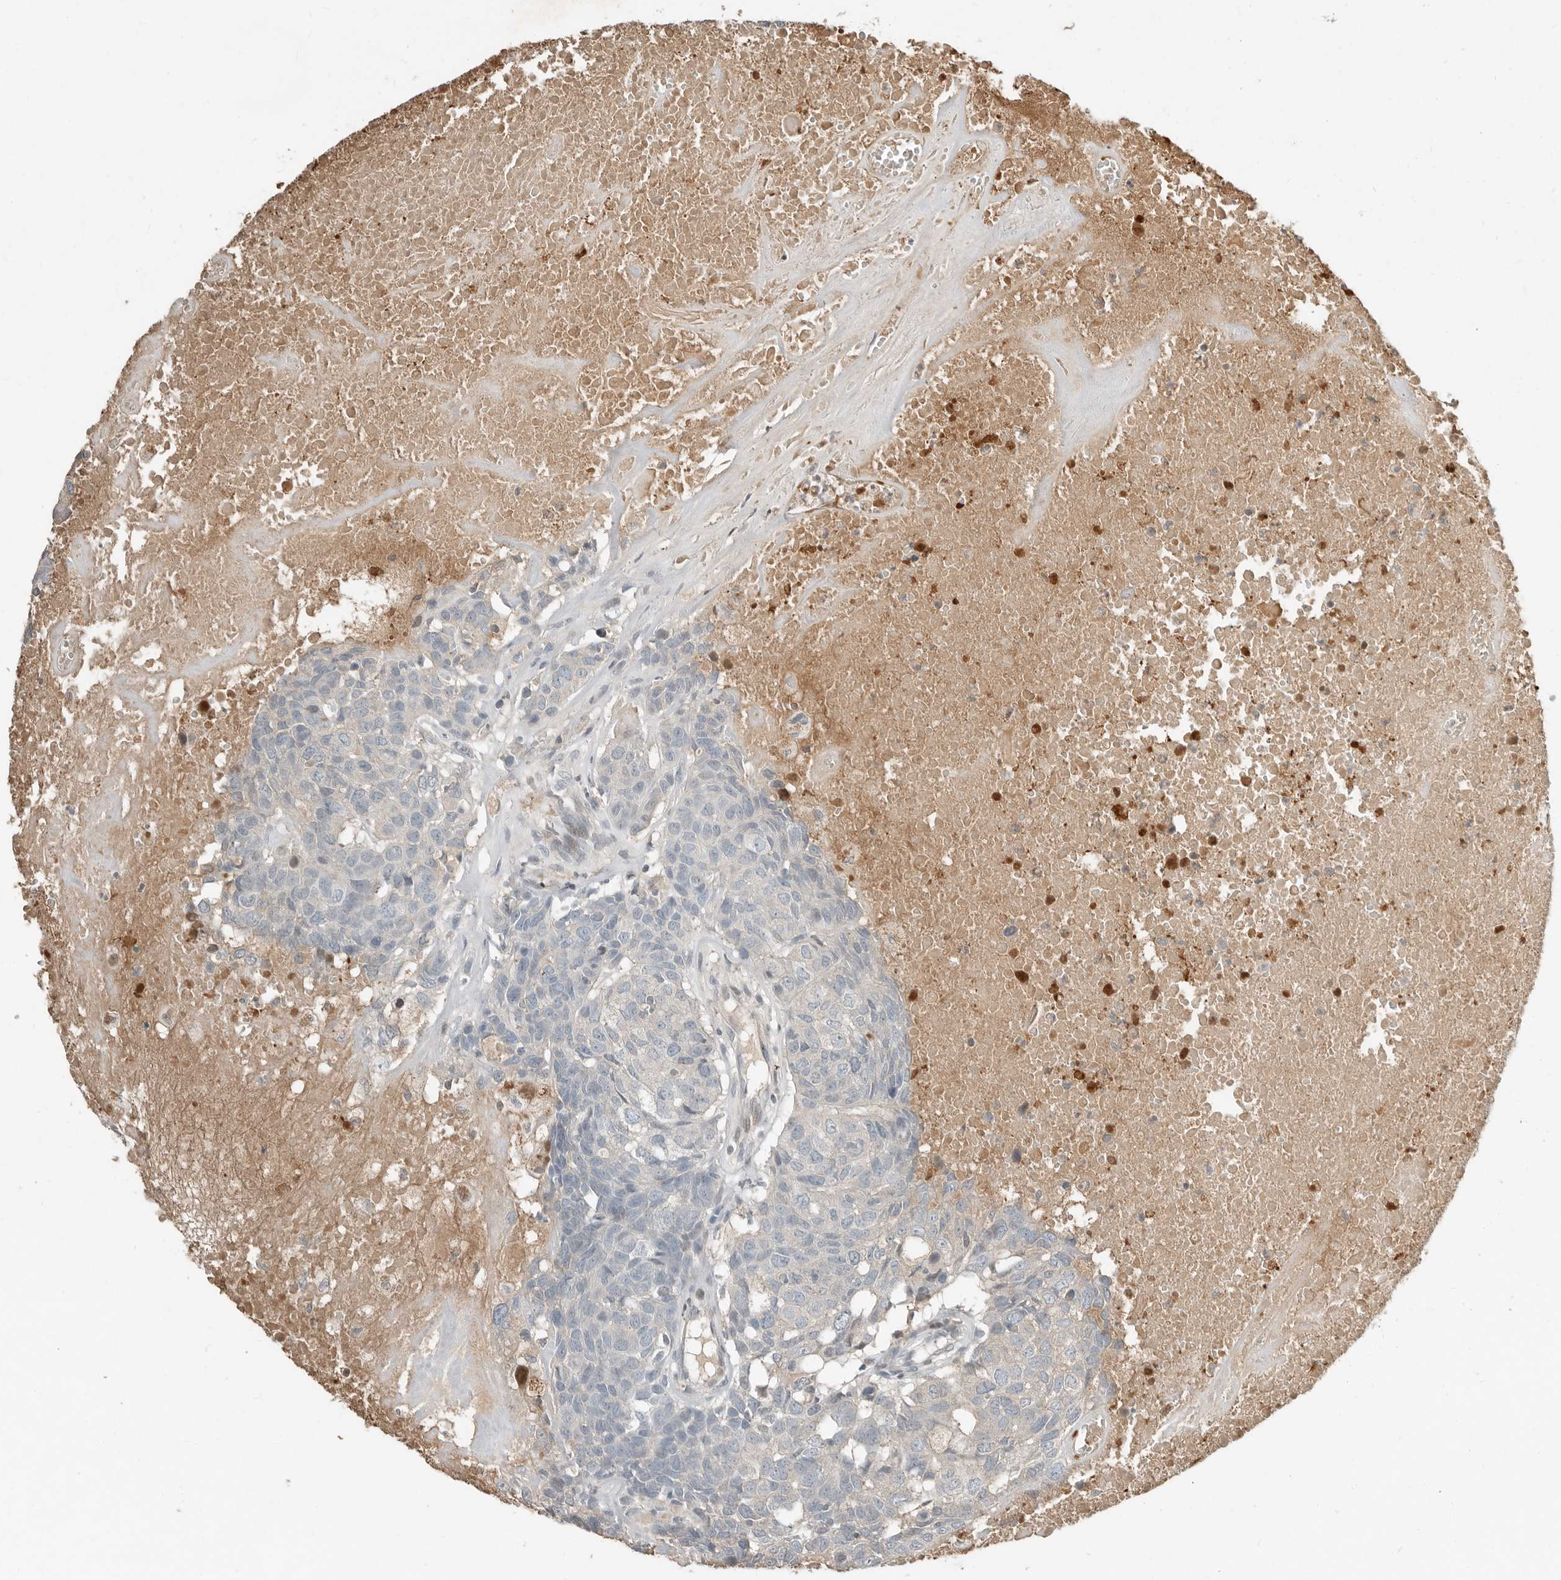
{"staining": {"intensity": "negative", "quantity": "none", "location": "none"}, "tissue": "head and neck cancer", "cell_type": "Tumor cells", "image_type": "cancer", "snomed": [{"axis": "morphology", "description": "Squamous cell carcinoma, NOS"}, {"axis": "topography", "description": "Head-Neck"}], "caption": "A histopathology image of head and neck cancer stained for a protein displays no brown staining in tumor cells. (DAB (3,3'-diaminobenzidine) immunohistochemistry visualized using brightfield microscopy, high magnification).", "gene": "KLHL38", "patient": {"sex": "male", "age": 66}}